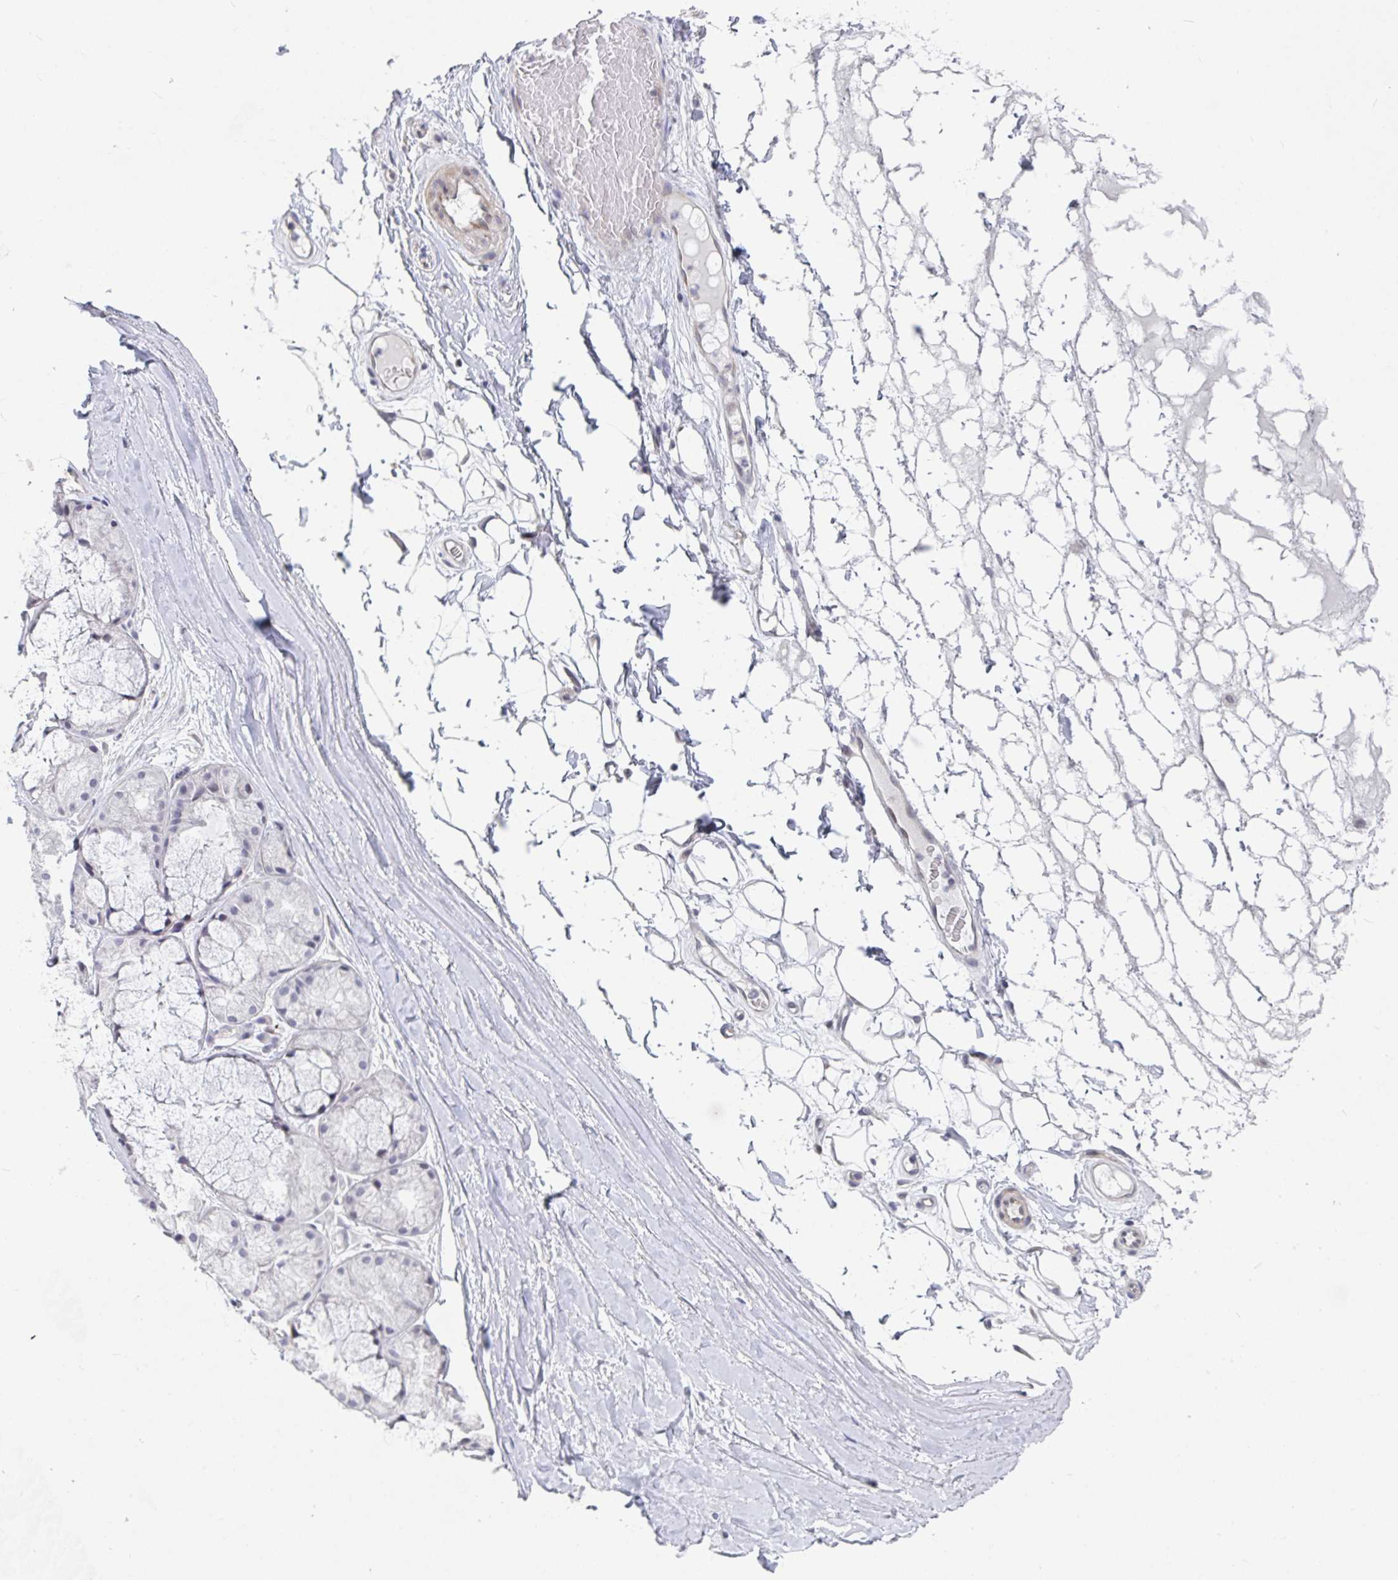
{"staining": {"intensity": "negative", "quantity": "none", "location": "none"}, "tissue": "adipose tissue", "cell_type": "Adipocytes", "image_type": "normal", "snomed": [{"axis": "morphology", "description": "Normal tissue, NOS"}, {"axis": "topography", "description": "Lymph node"}, {"axis": "topography", "description": "Cartilage tissue"}, {"axis": "topography", "description": "Nasopharynx"}], "caption": "This histopathology image is of benign adipose tissue stained with IHC to label a protein in brown with the nuclei are counter-stained blue. There is no staining in adipocytes.", "gene": "FAM156A", "patient": {"sex": "male", "age": 63}}